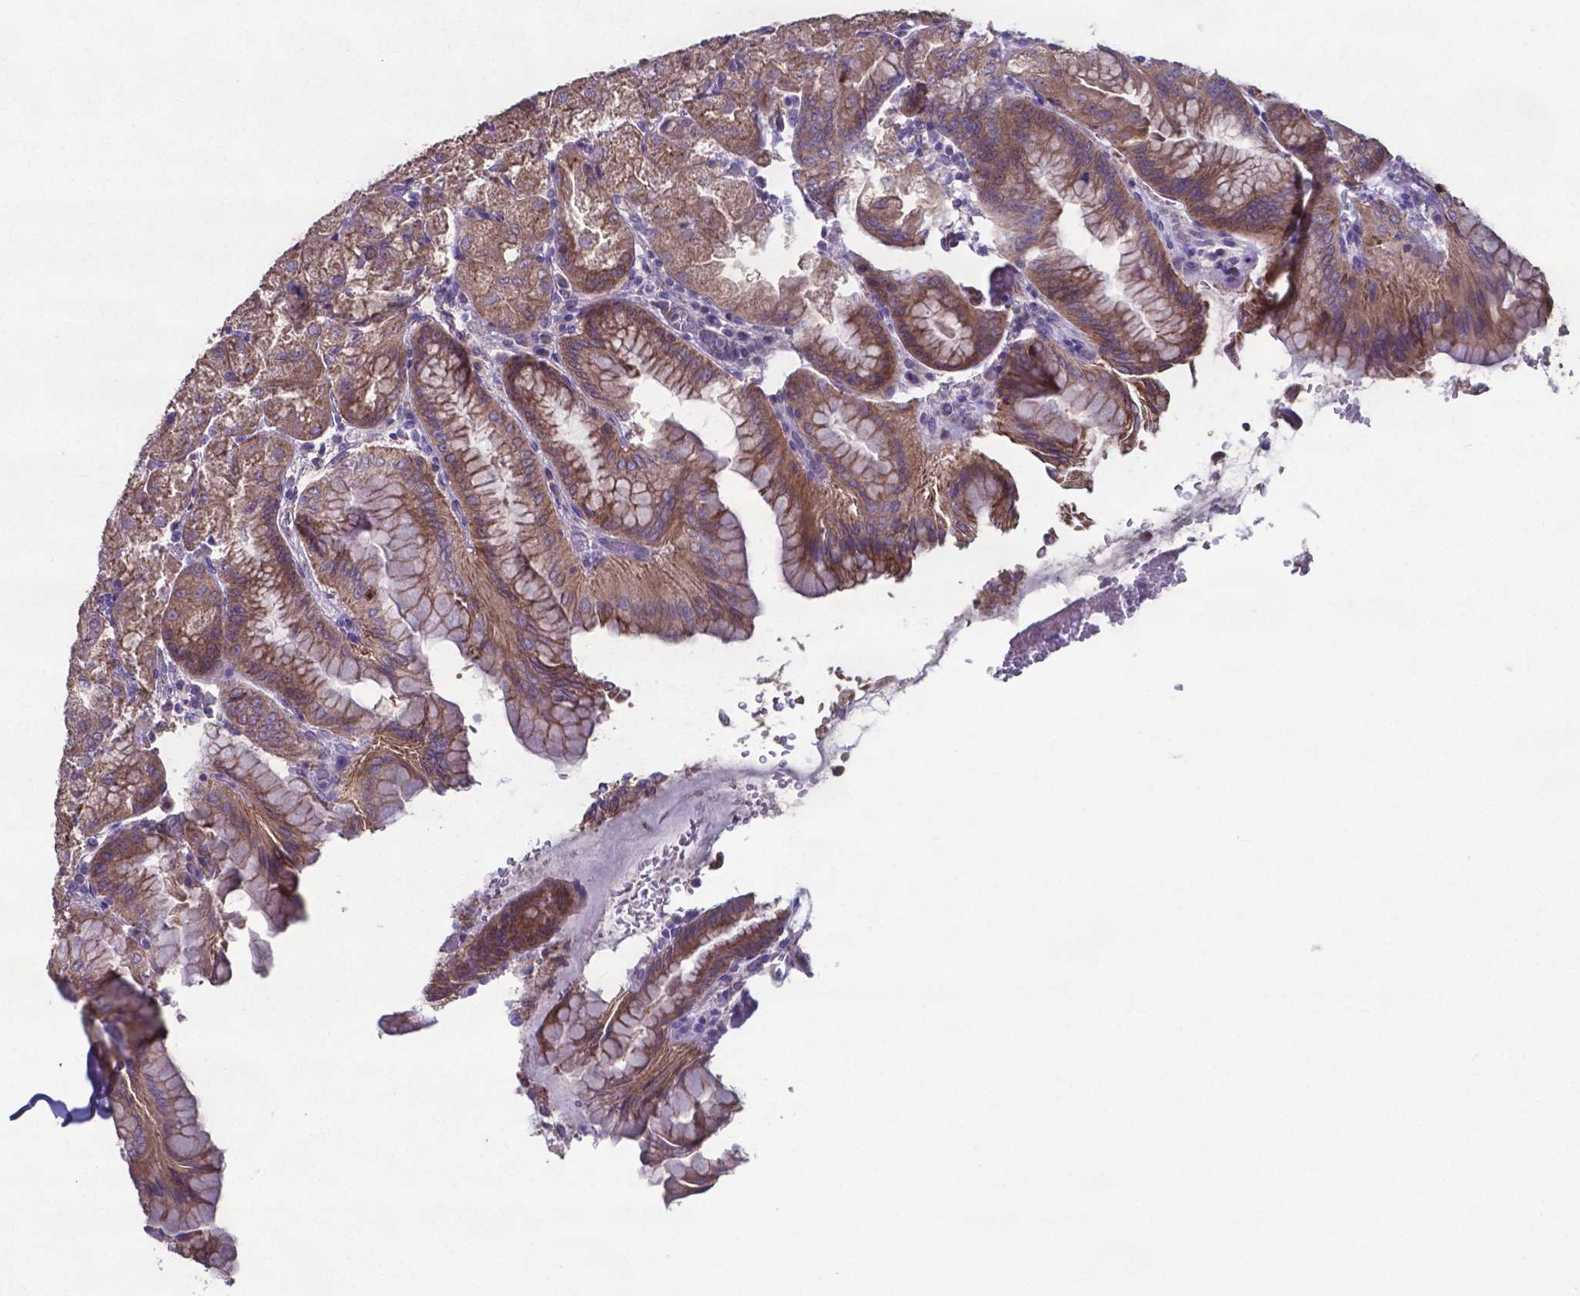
{"staining": {"intensity": "weak", "quantity": ">75%", "location": "cytoplasmic/membranous"}, "tissue": "stomach", "cell_type": "Glandular cells", "image_type": "normal", "snomed": [{"axis": "morphology", "description": "Normal tissue, NOS"}, {"axis": "topography", "description": "Stomach, upper"}, {"axis": "topography", "description": "Stomach"}, {"axis": "topography", "description": "Stomach, lower"}], "caption": "A high-resolution image shows IHC staining of benign stomach, which demonstrates weak cytoplasmic/membranous positivity in approximately >75% of glandular cells.", "gene": "TYRO3", "patient": {"sex": "male", "age": 62}}